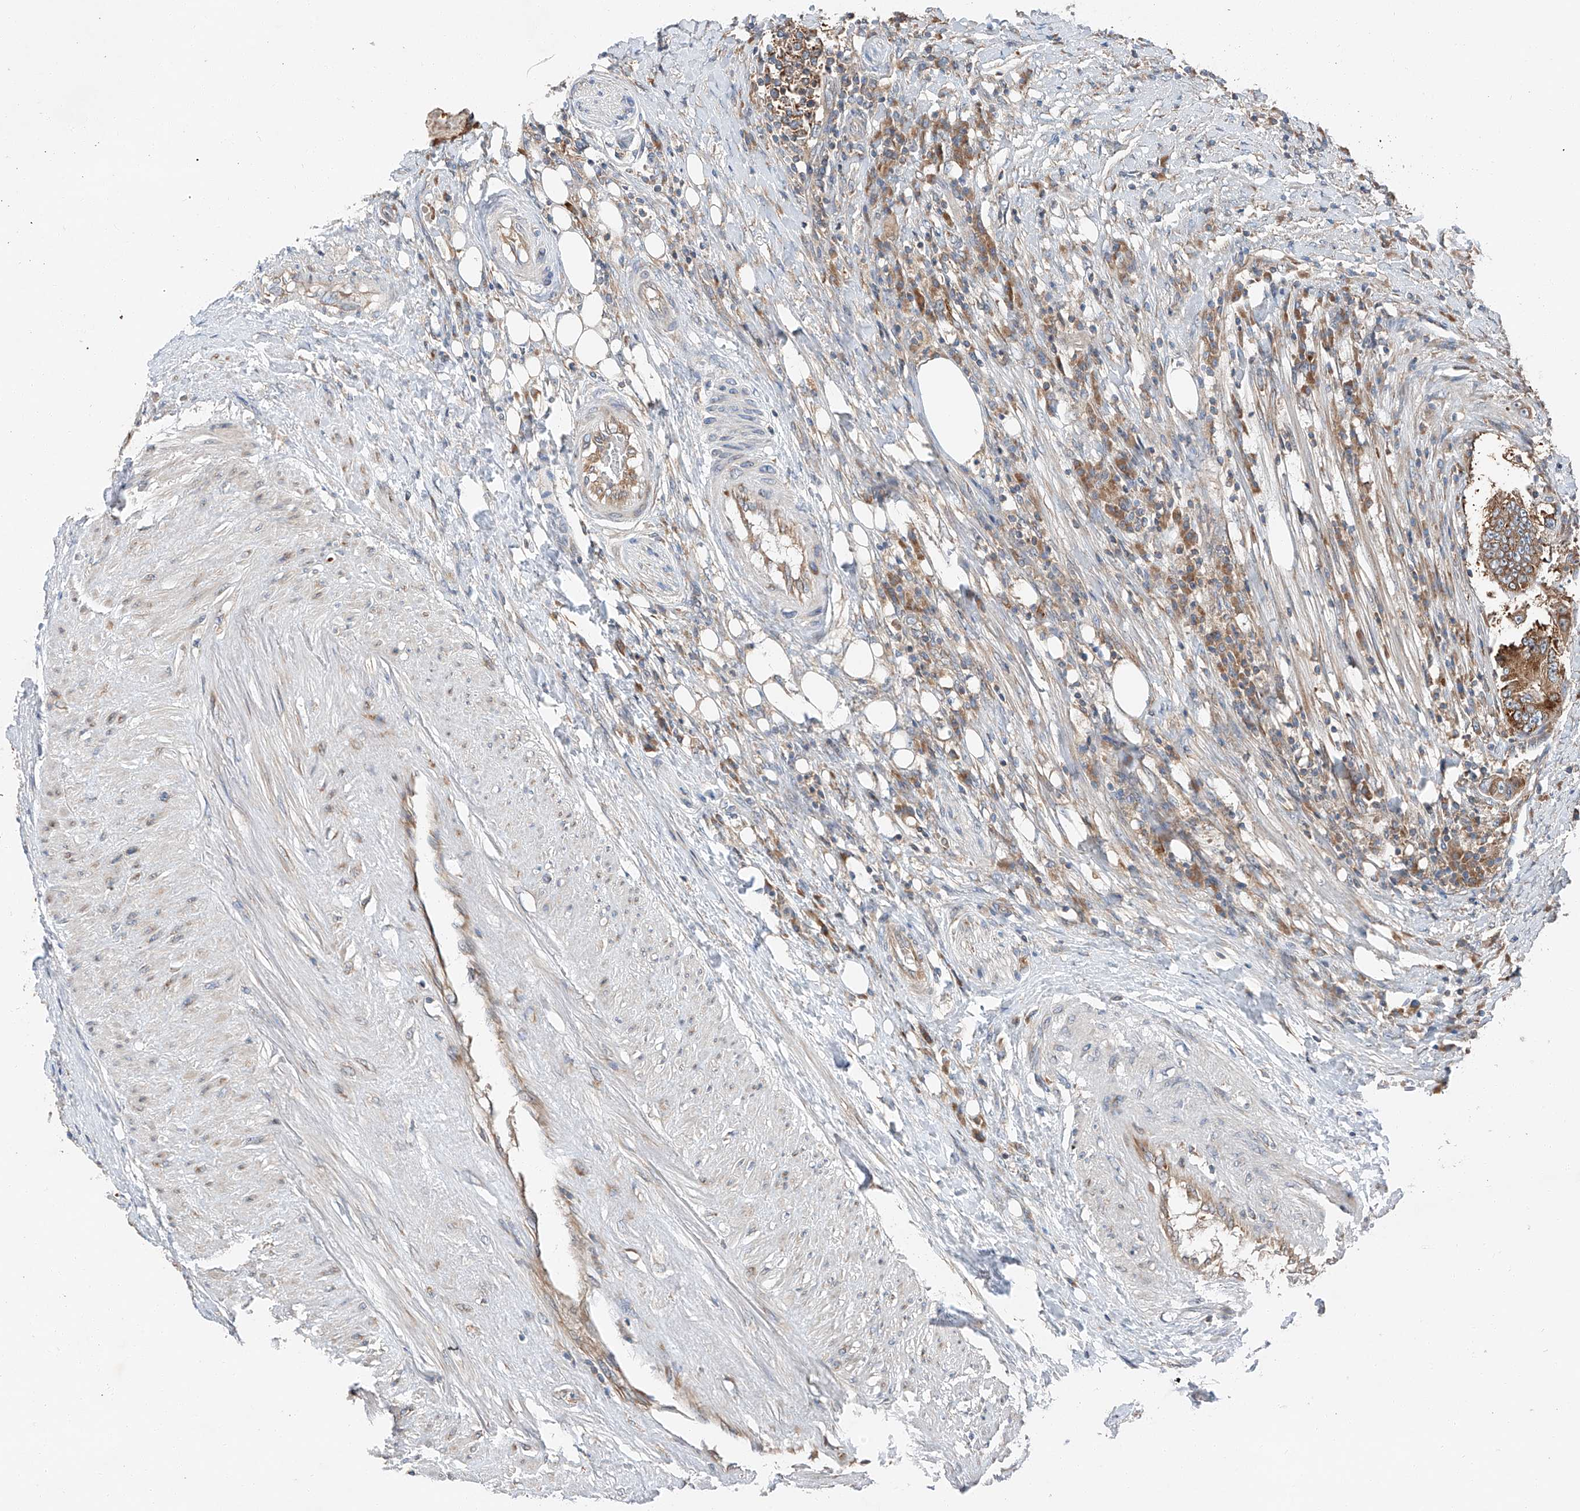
{"staining": {"intensity": "strong", "quantity": ">75%", "location": "cytoplasmic/membranous"}, "tissue": "colorectal cancer", "cell_type": "Tumor cells", "image_type": "cancer", "snomed": [{"axis": "morphology", "description": "Adenocarcinoma, NOS"}, {"axis": "topography", "description": "Colon"}], "caption": "The image reveals immunohistochemical staining of adenocarcinoma (colorectal). There is strong cytoplasmic/membranous staining is appreciated in about >75% of tumor cells.", "gene": "ZC3H15", "patient": {"sex": "male", "age": 83}}